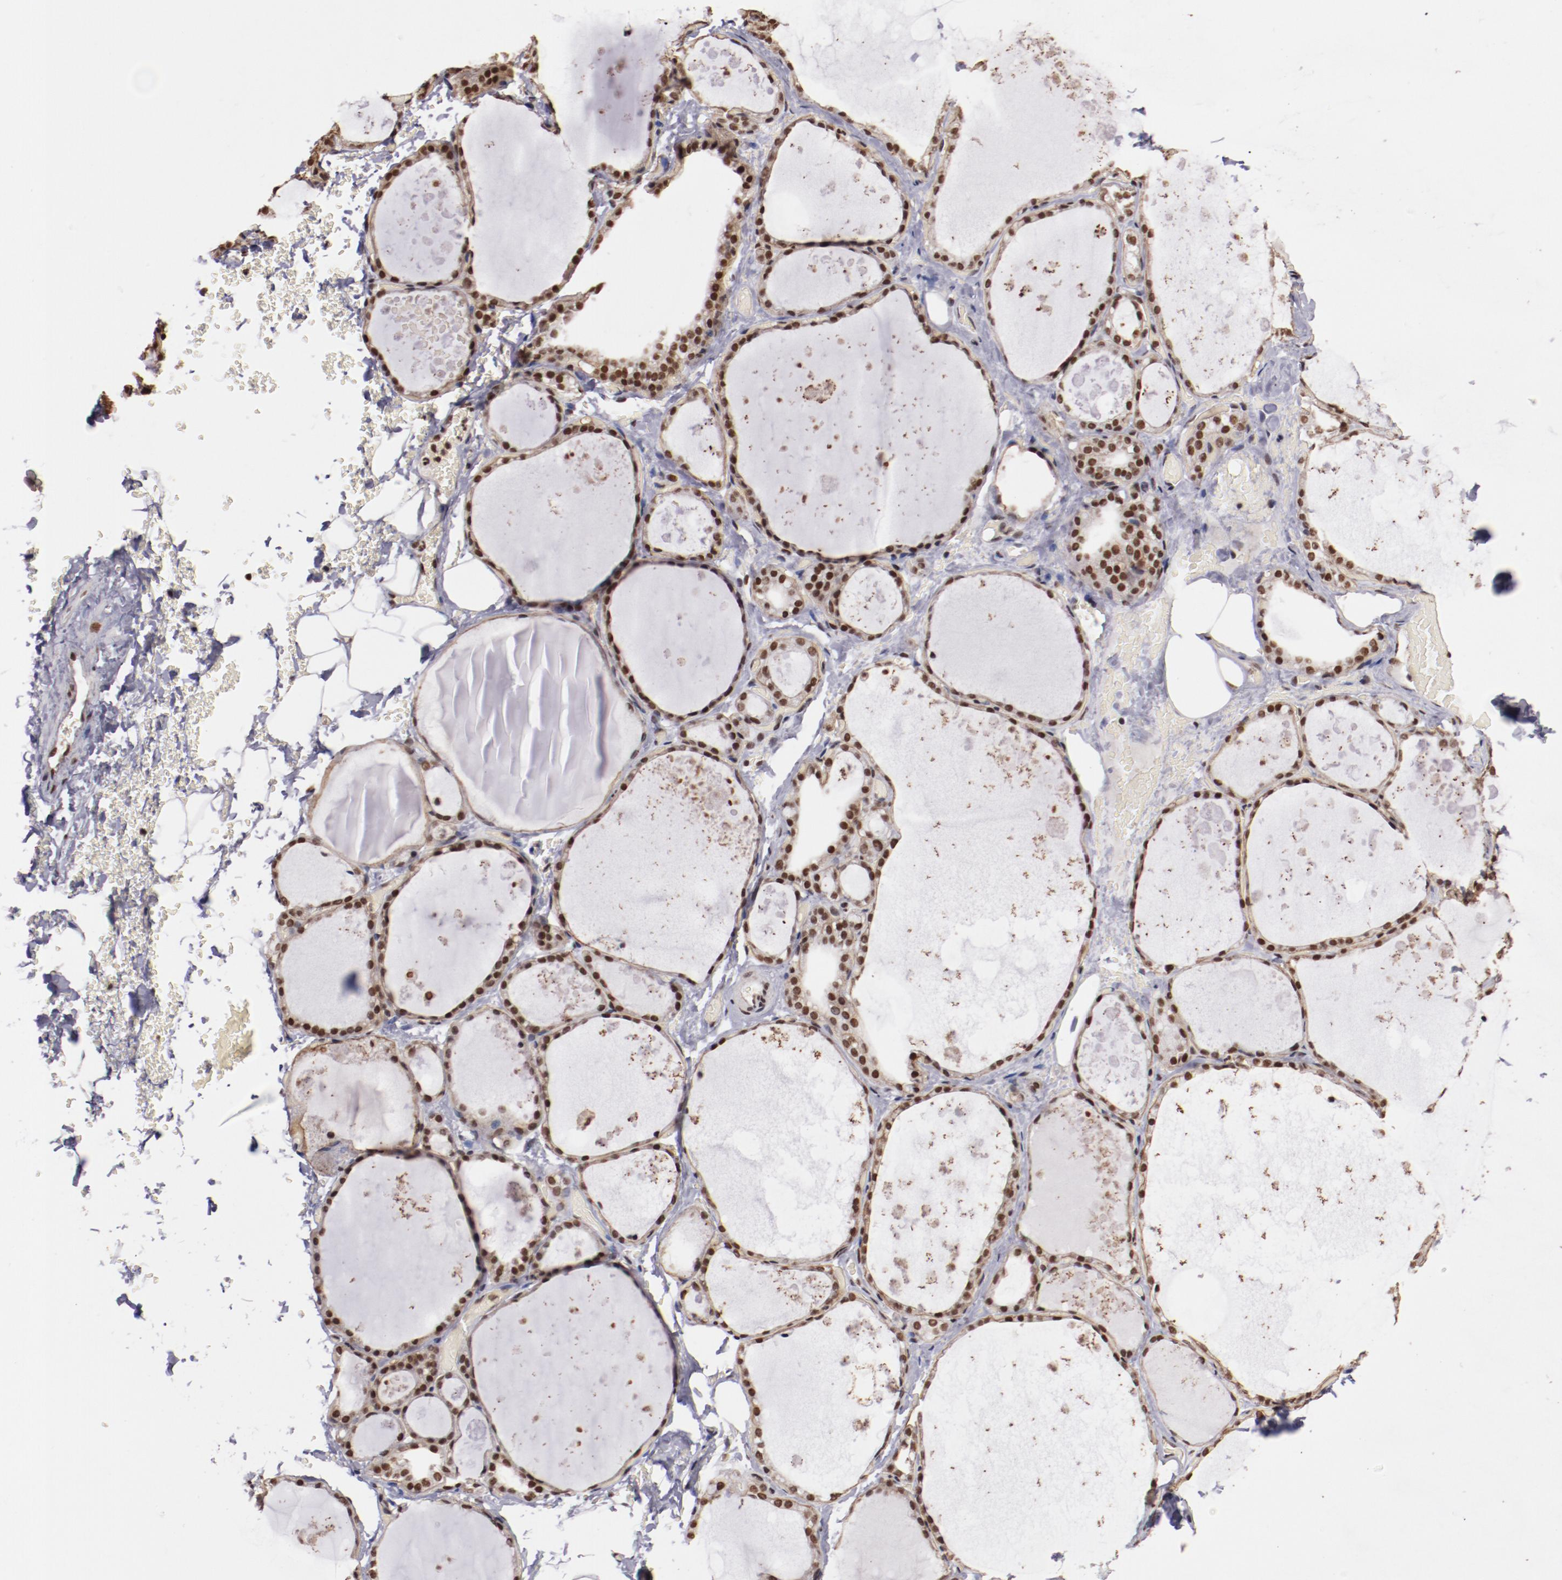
{"staining": {"intensity": "moderate", "quantity": ">75%", "location": "nuclear"}, "tissue": "thyroid gland", "cell_type": "Glandular cells", "image_type": "normal", "snomed": [{"axis": "morphology", "description": "Normal tissue, NOS"}, {"axis": "topography", "description": "Thyroid gland"}], "caption": "Immunohistochemistry (IHC) of benign thyroid gland exhibits medium levels of moderate nuclear staining in about >75% of glandular cells.", "gene": "STAG2", "patient": {"sex": "male", "age": 61}}